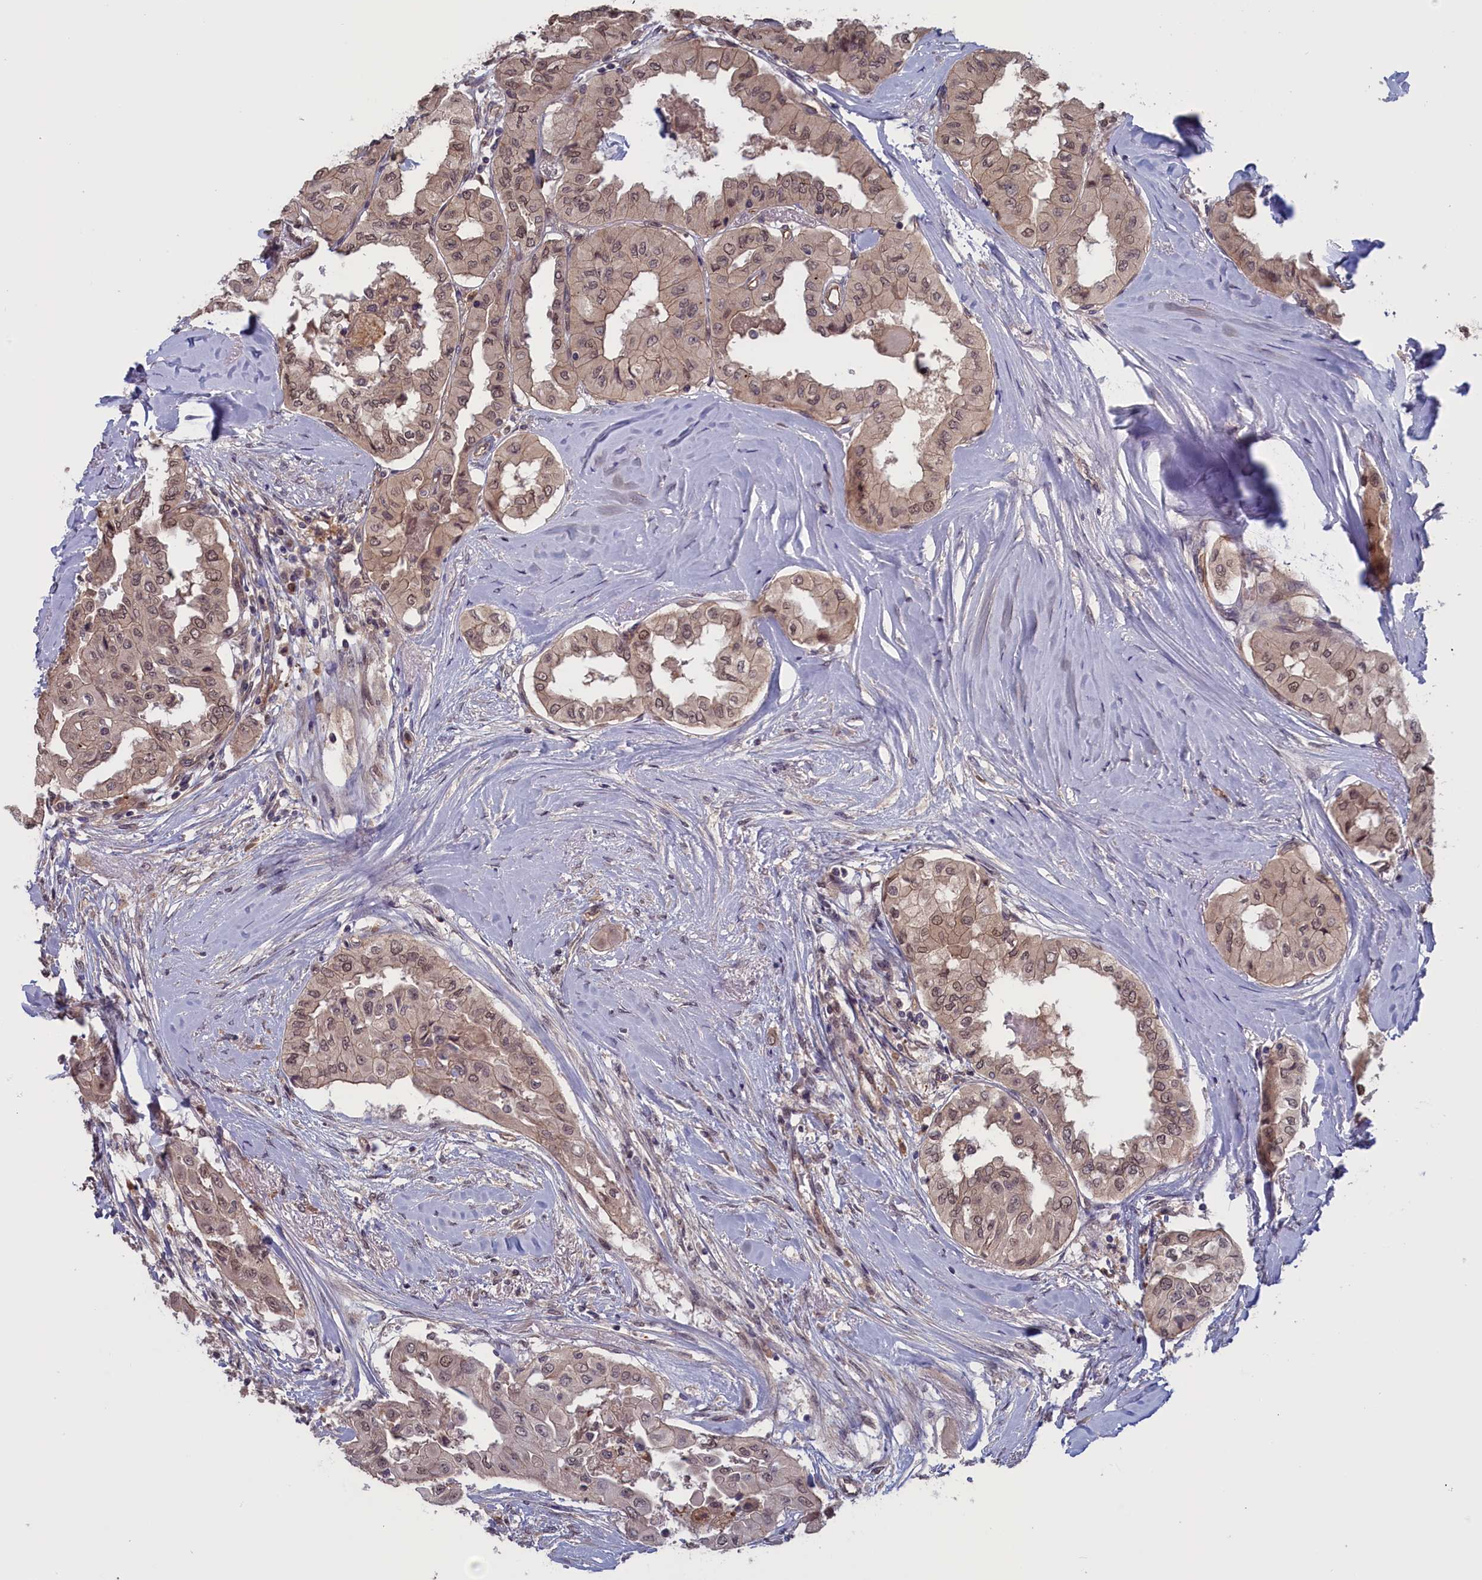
{"staining": {"intensity": "weak", "quantity": "25%-75%", "location": "nuclear"}, "tissue": "thyroid cancer", "cell_type": "Tumor cells", "image_type": "cancer", "snomed": [{"axis": "morphology", "description": "Papillary adenocarcinoma, NOS"}, {"axis": "topography", "description": "Thyroid gland"}], "caption": "The micrograph demonstrates staining of thyroid papillary adenocarcinoma, revealing weak nuclear protein positivity (brown color) within tumor cells.", "gene": "PLP2", "patient": {"sex": "female", "age": 59}}